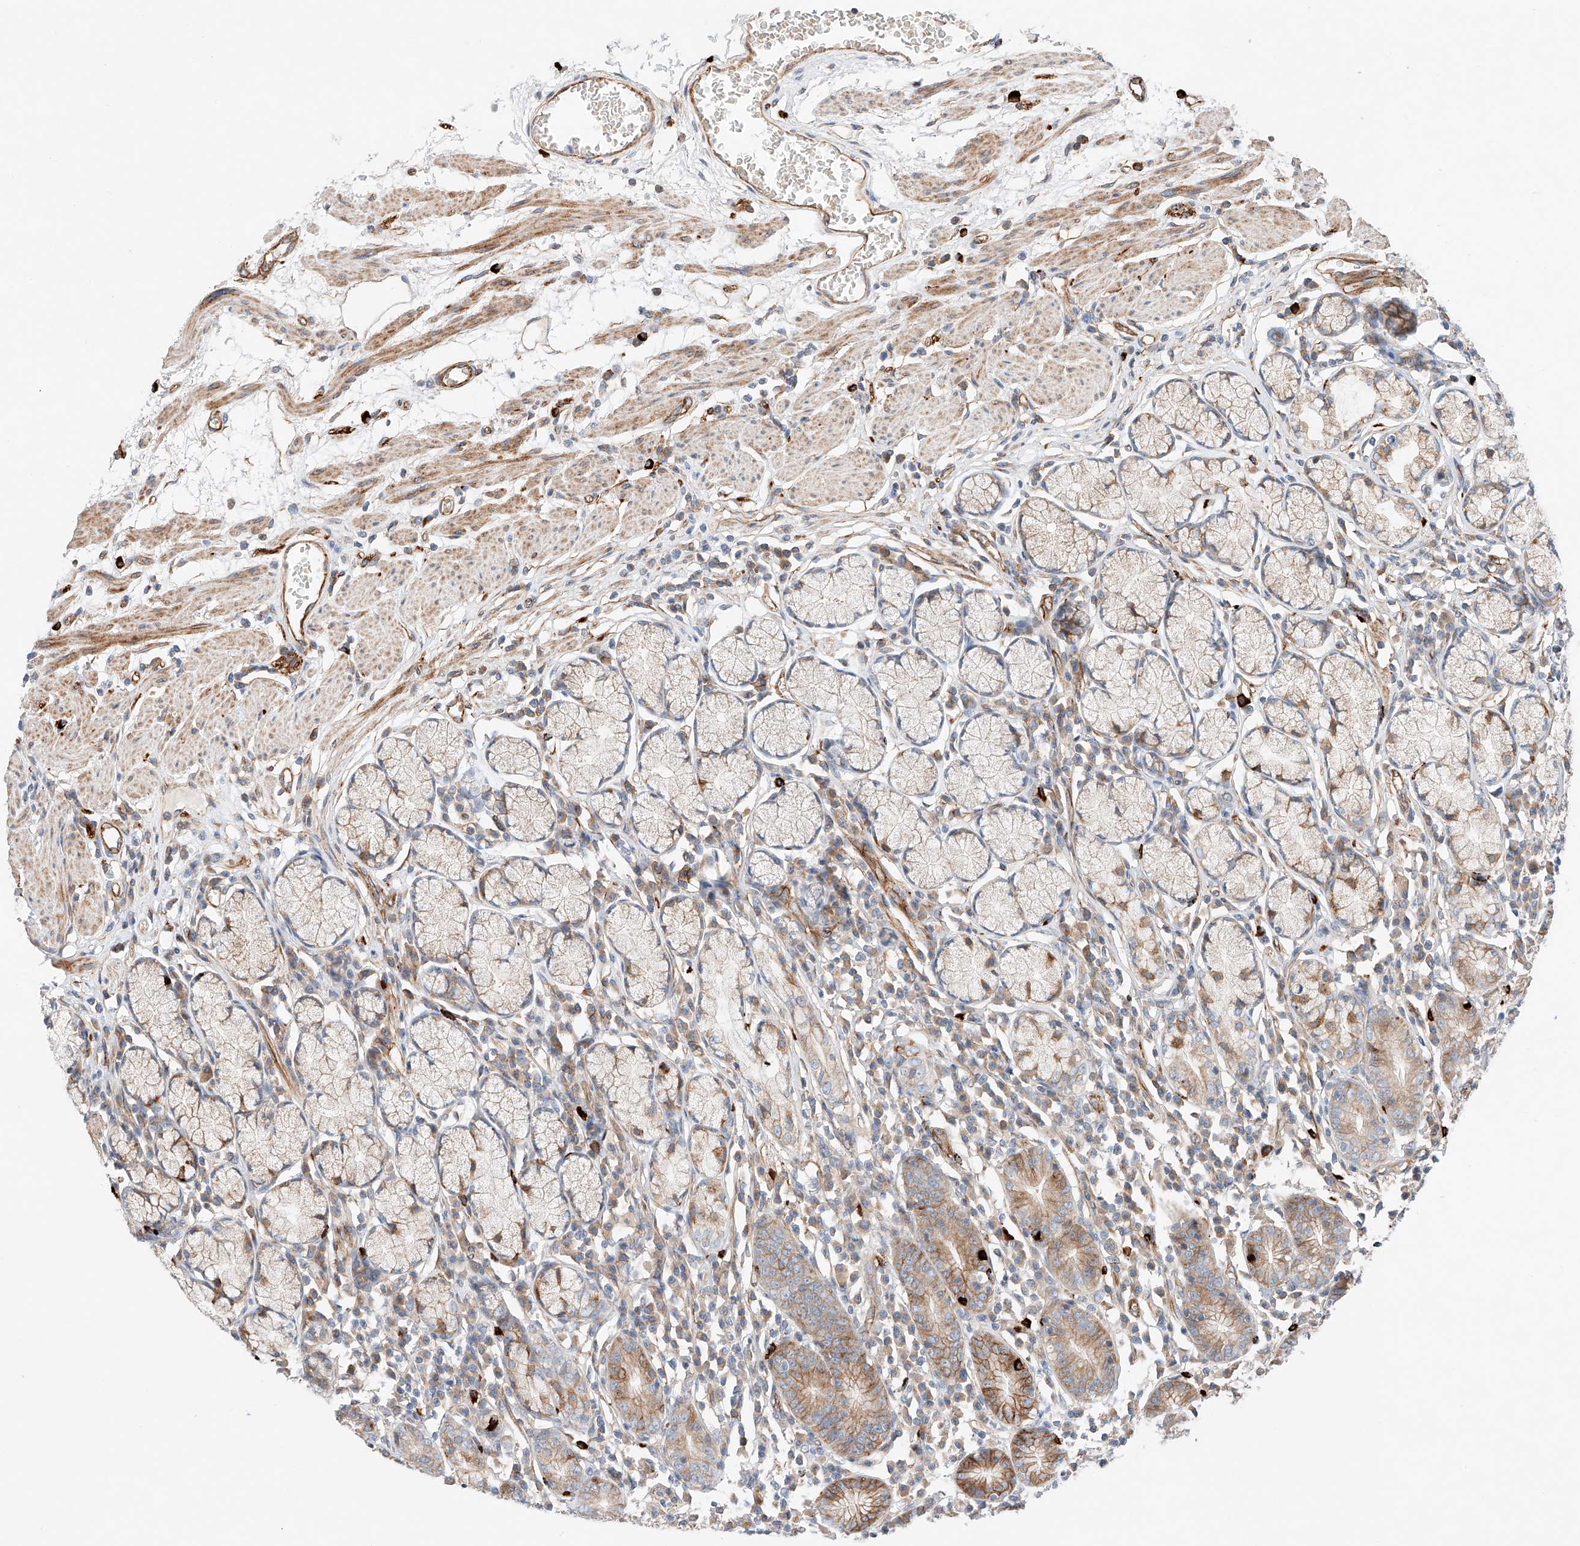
{"staining": {"intensity": "moderate", "quantity": "25%-75%", "location": "cytoplasmic/membranous"}, "tissue": "stomach", "cell_type": "Glandular cells", "image_type": "normal", "snomed": [{"axis": "morphology", "description": "Normal tissue, NOS"}, {"axis": "topography", "description": "Stomach"}], "caption": "Glandular cells display medium levels of moderate cytoplasmic/membranous positivity in approximately 25%-75% of cells in normal human stomach. The protein is shown in brown color, while the nuclei are stained blue.", "gene": "MINDY4", "patient": {"sex": "male", "age": 55}}